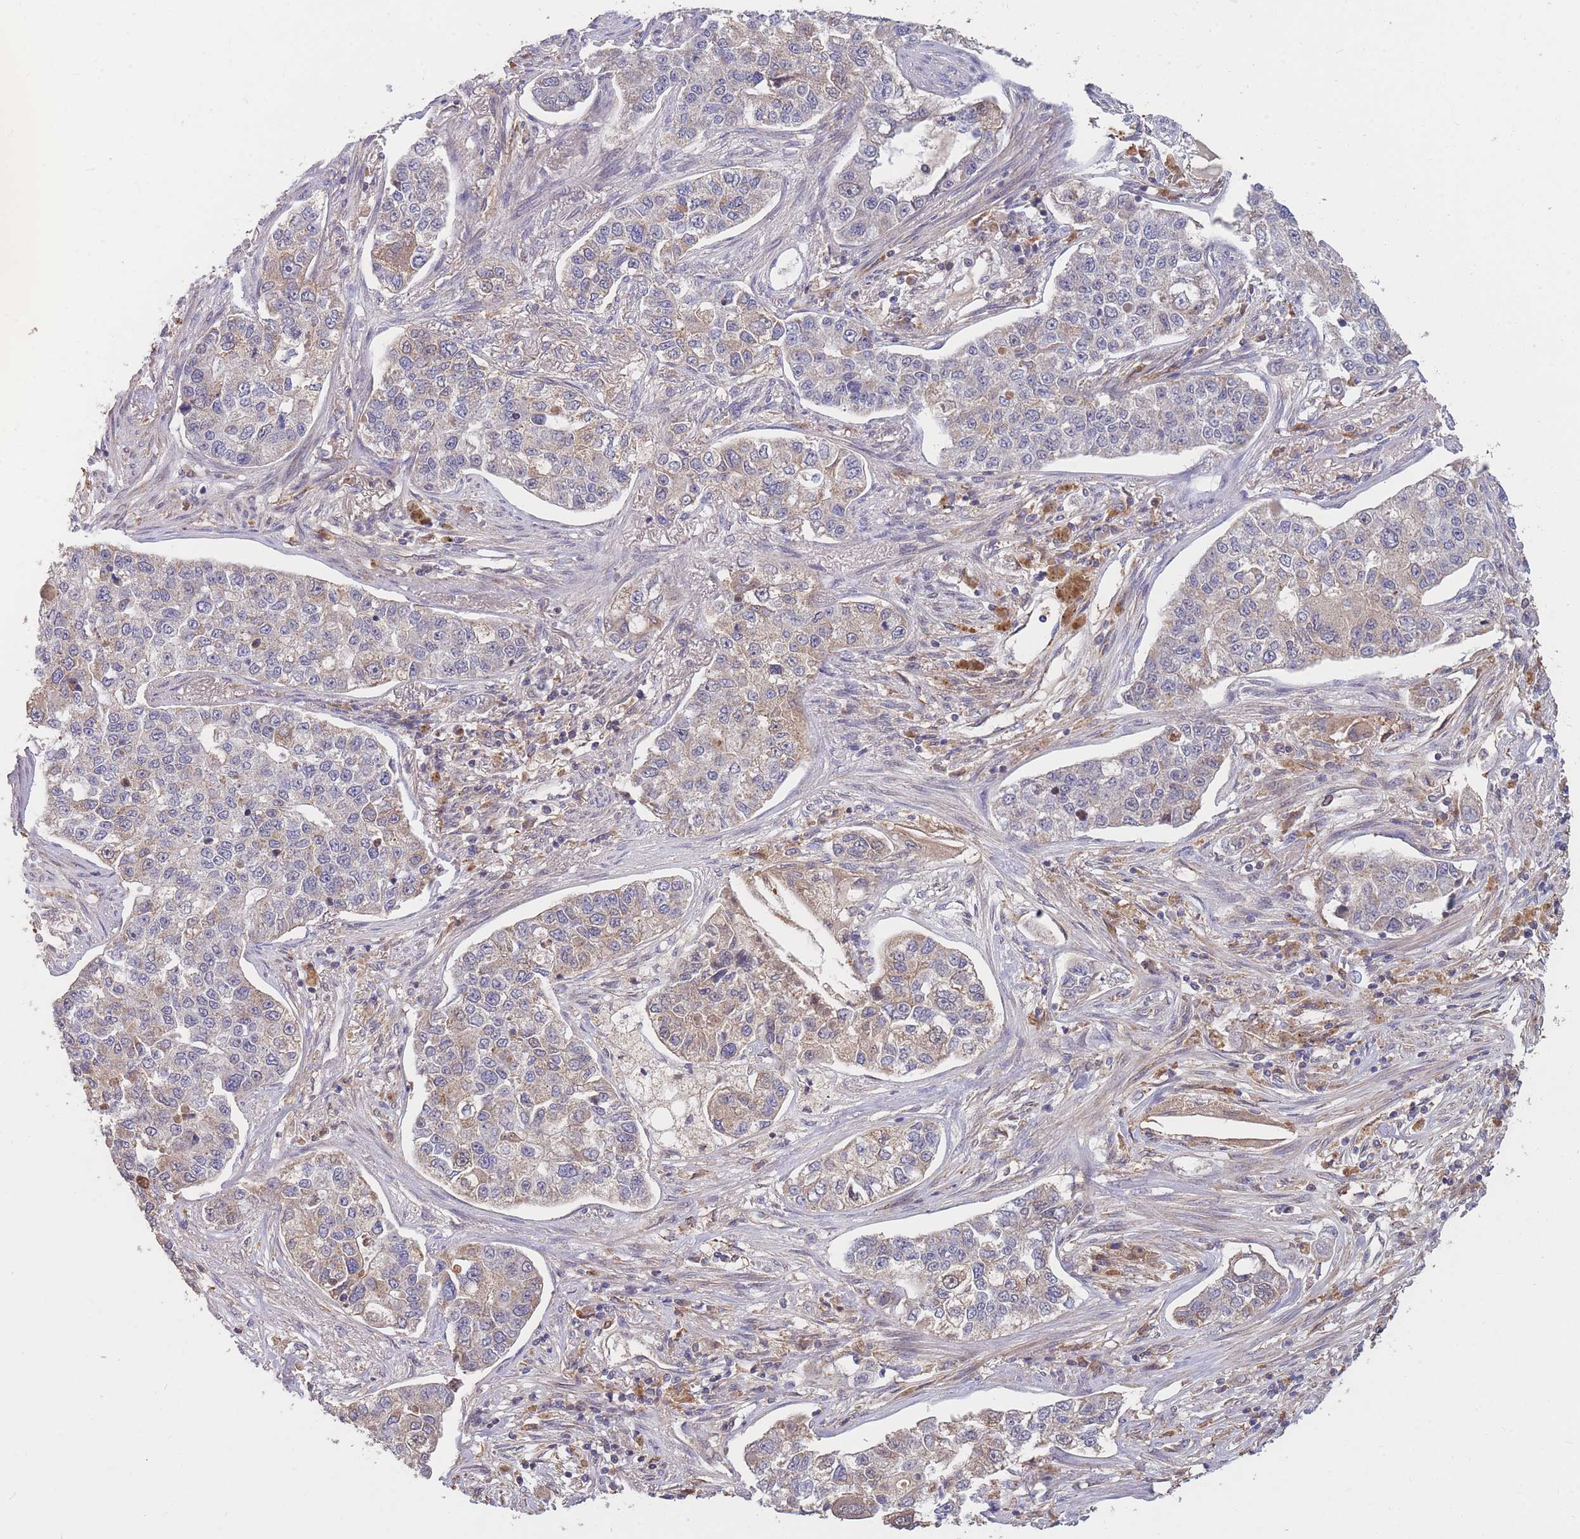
{"staining": {"intensity": "weak", "quantity": "25%-75%", "location": "cytoplasmic/membranous"}, "tissue": "lung cancer", "cell_type": "Tumor cells", "image_type": "cancer", "snomed": [{"axis": "morphology", "description": "Adenocarcinoma, NOS"}, {"axis": "topography", "description": "Lung"}], "caption": "This is an image of IHC staining of lung cancer (adenocarcinoma), which shows weak expression in the cytoplasmic/membranous of tumor cells.", "gene": "PTPMT1", "patient": {"sex": "male", "age": 49}}